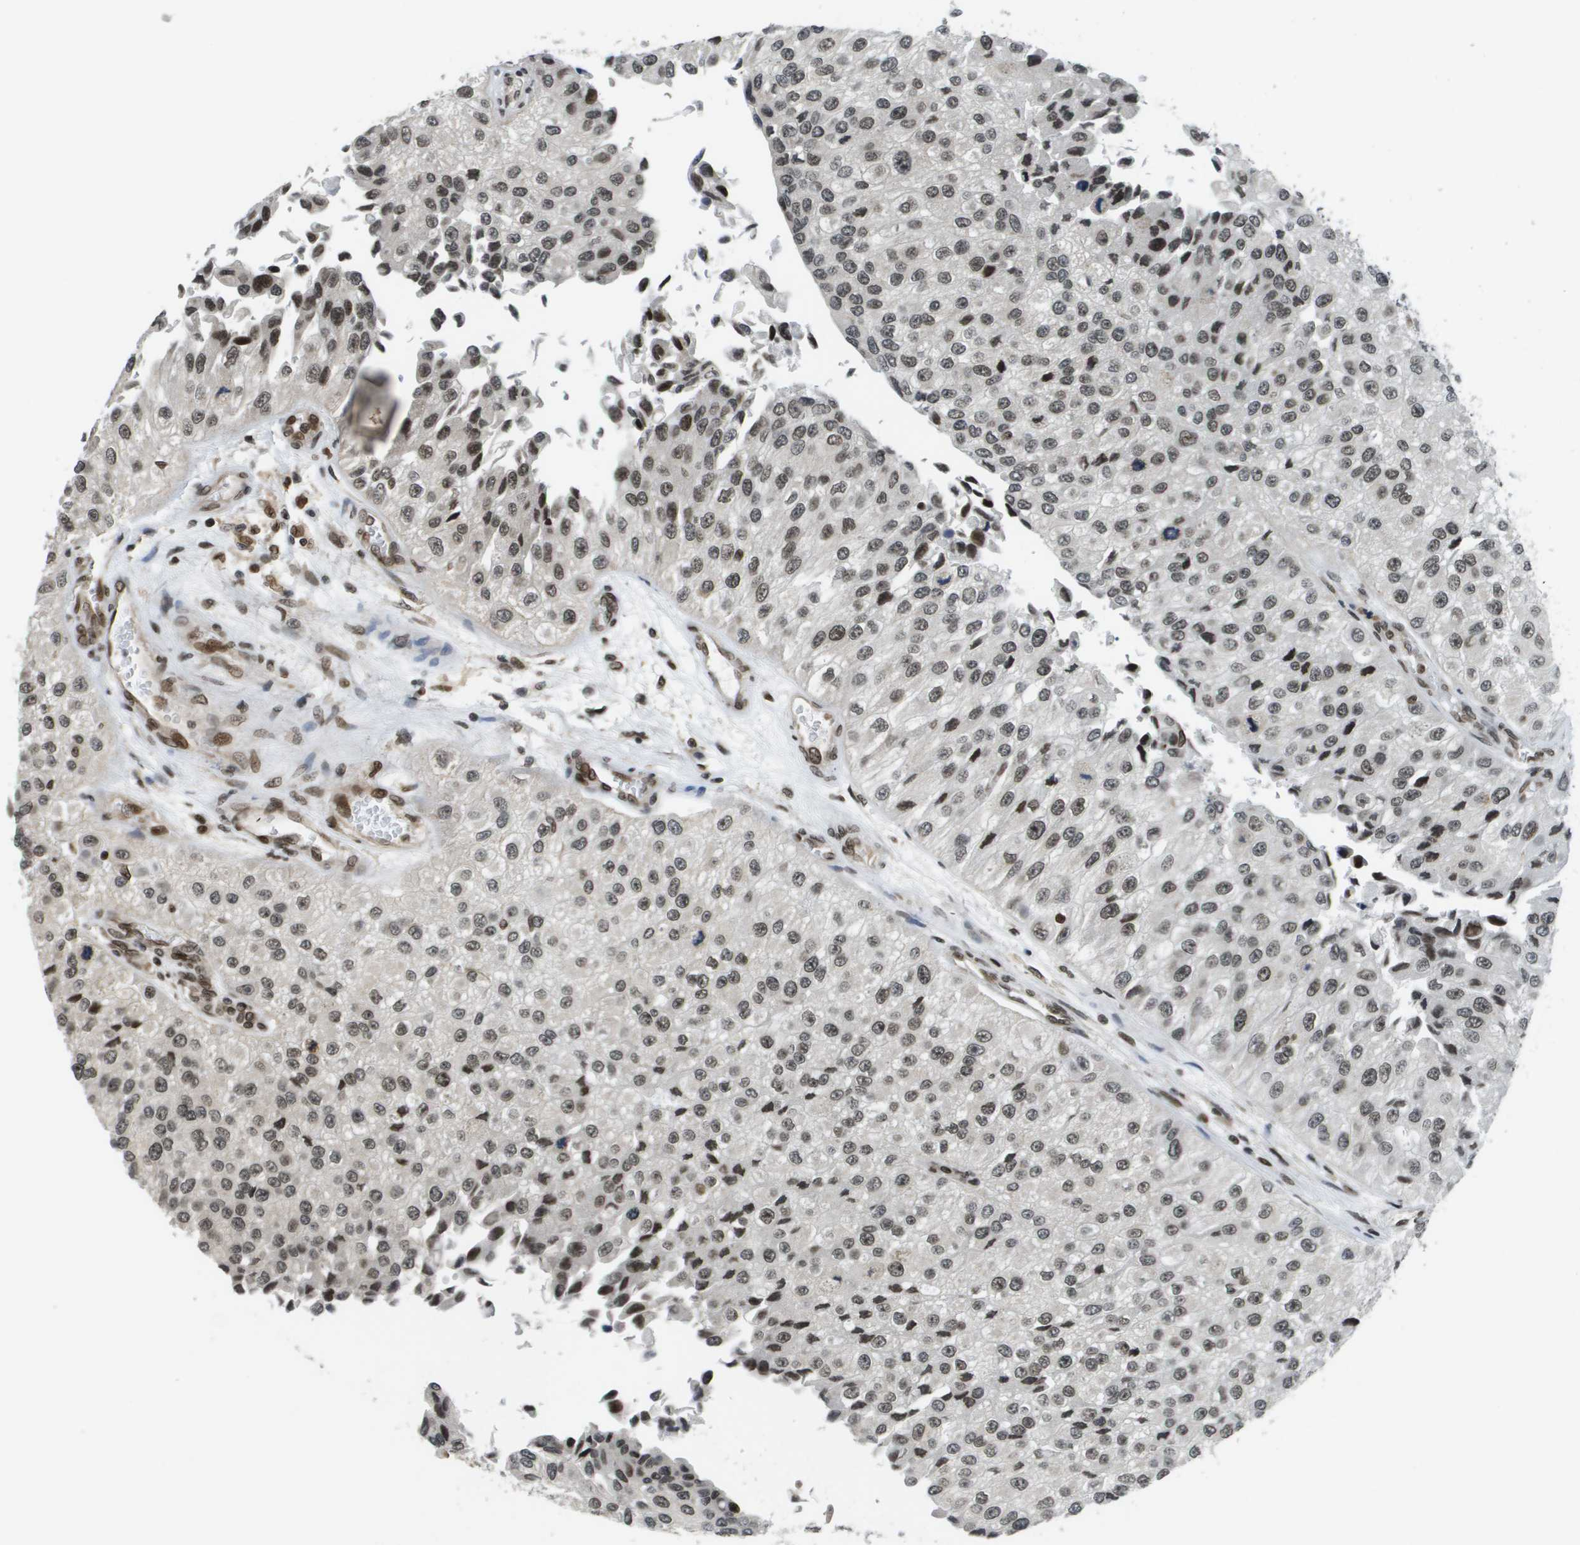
{"staining": {"intensity": "moderate", "quantity": ">75%", "location": "nuclear"}, "tissue": "urothelial cancer", "cell_type": "Tumor cells", "image_type": "cancer", "snomed": [{"axis": "morphology", "description": "Urothelial carcinoma, High grade"}, {"axis": "topography", "description": "Kidney"}, {"axis": "topography", "description": "Urinary bladder"}], "caption": "Immunohistochemistry micrograph of neoplastic tissue: urothelial cancer stained using immunohistochemistry (IHC) exhibits medium levels of moderate protein expression localized specifically in the nuclear of tumor cells, appearing as a nuclear brown color.", "gene": "RECQL4", "patient": {"sex": "male", "age": 77}}